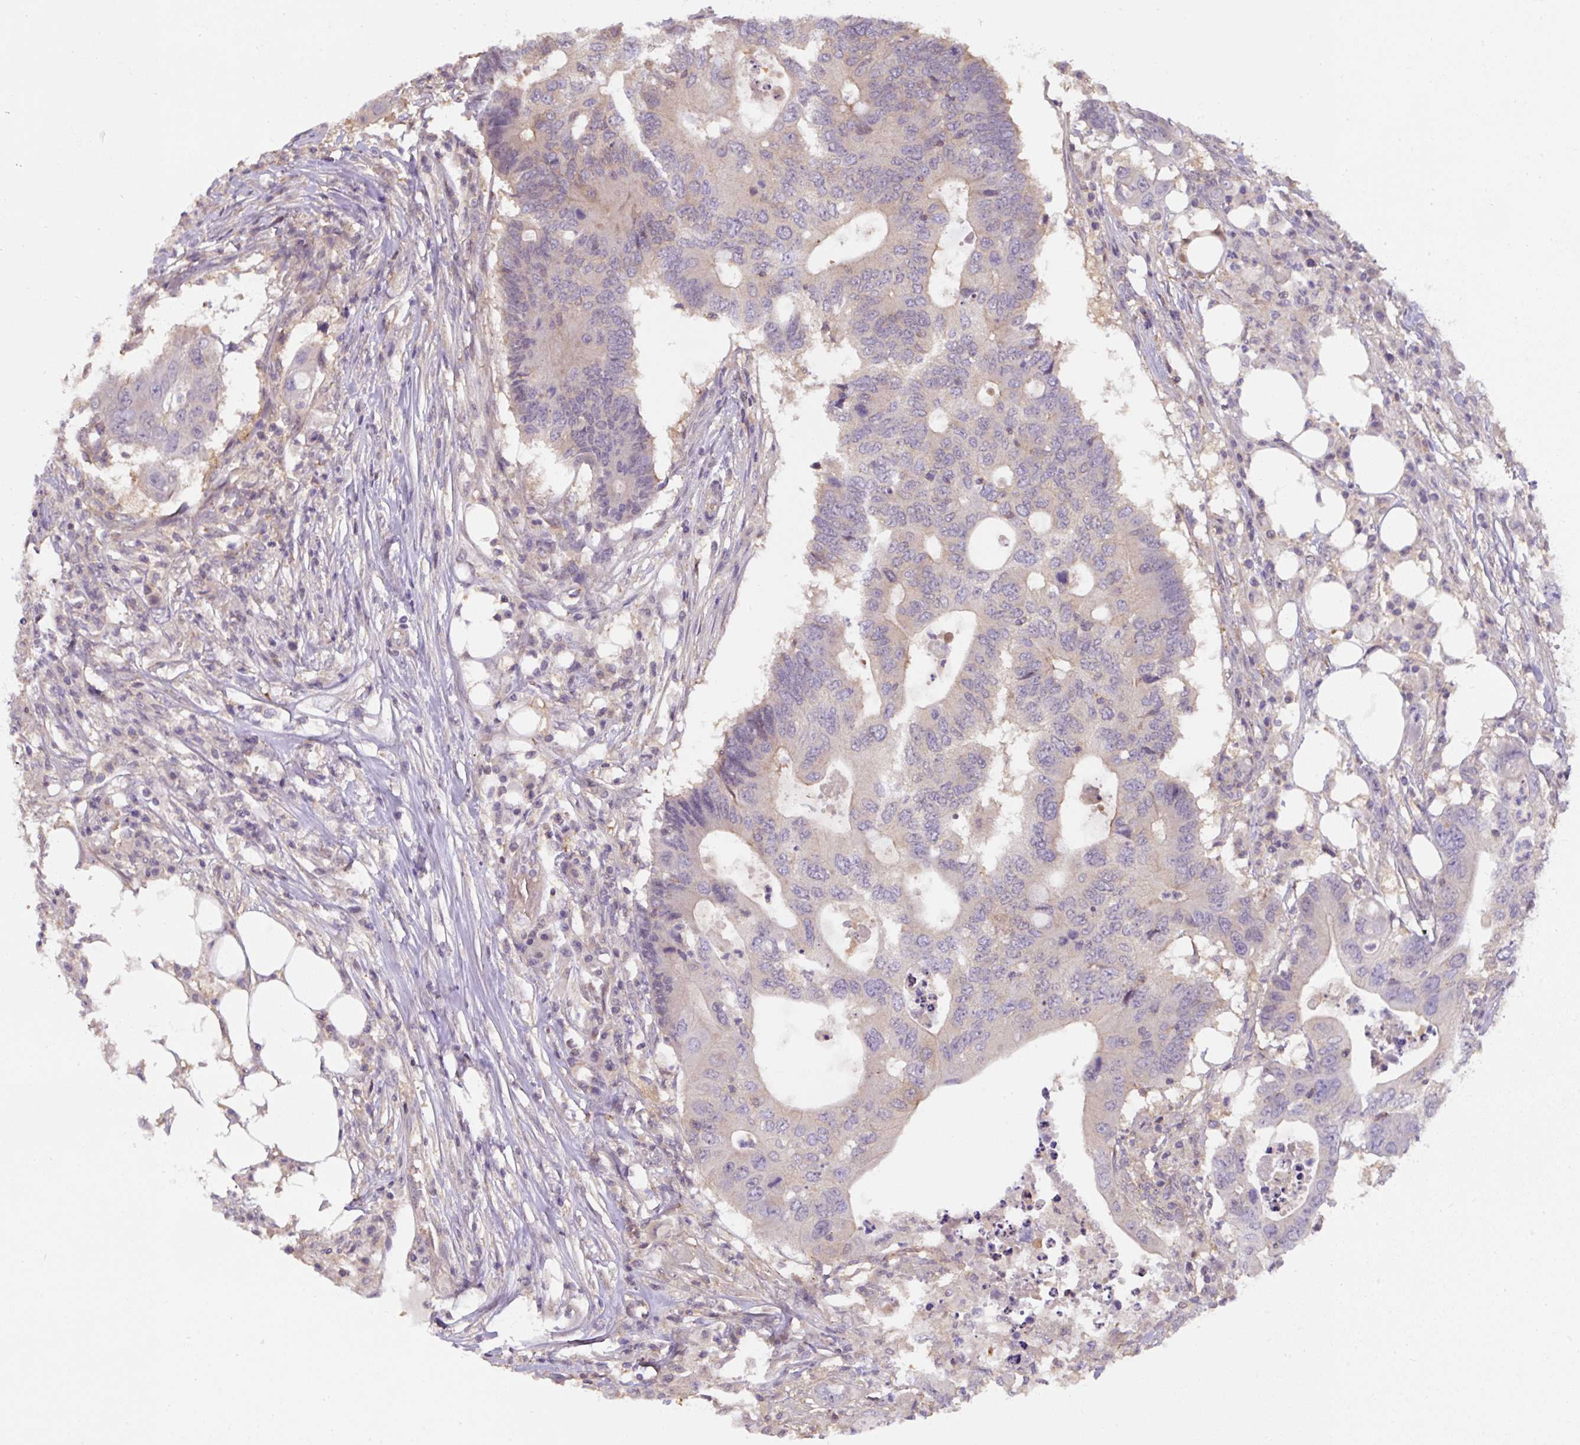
{"staining": {"intensity": "weak", "quantity": "25%-75%", "location": "cytoplasmic/membranous"}, "tissue": "colorectal cancer", "cell_type": "Tumor cells", "image_type": "cancer", "snomed": [{"axis": "morphology", "description": "Adenocarcinoma, NOS"}, {"axis": "topography", "description": "Colon"}], "caption": "Immunohistochemistry (DAB (3,3'-diaminobenzidine)) staining of colorectal adenocarcinoma demonstrates weak cytoplasmic/membranous protein staining in approximately 25%-75% of tumor cells.", "gene": "ST13", "patient": {"sex": "male", "age": 71}}